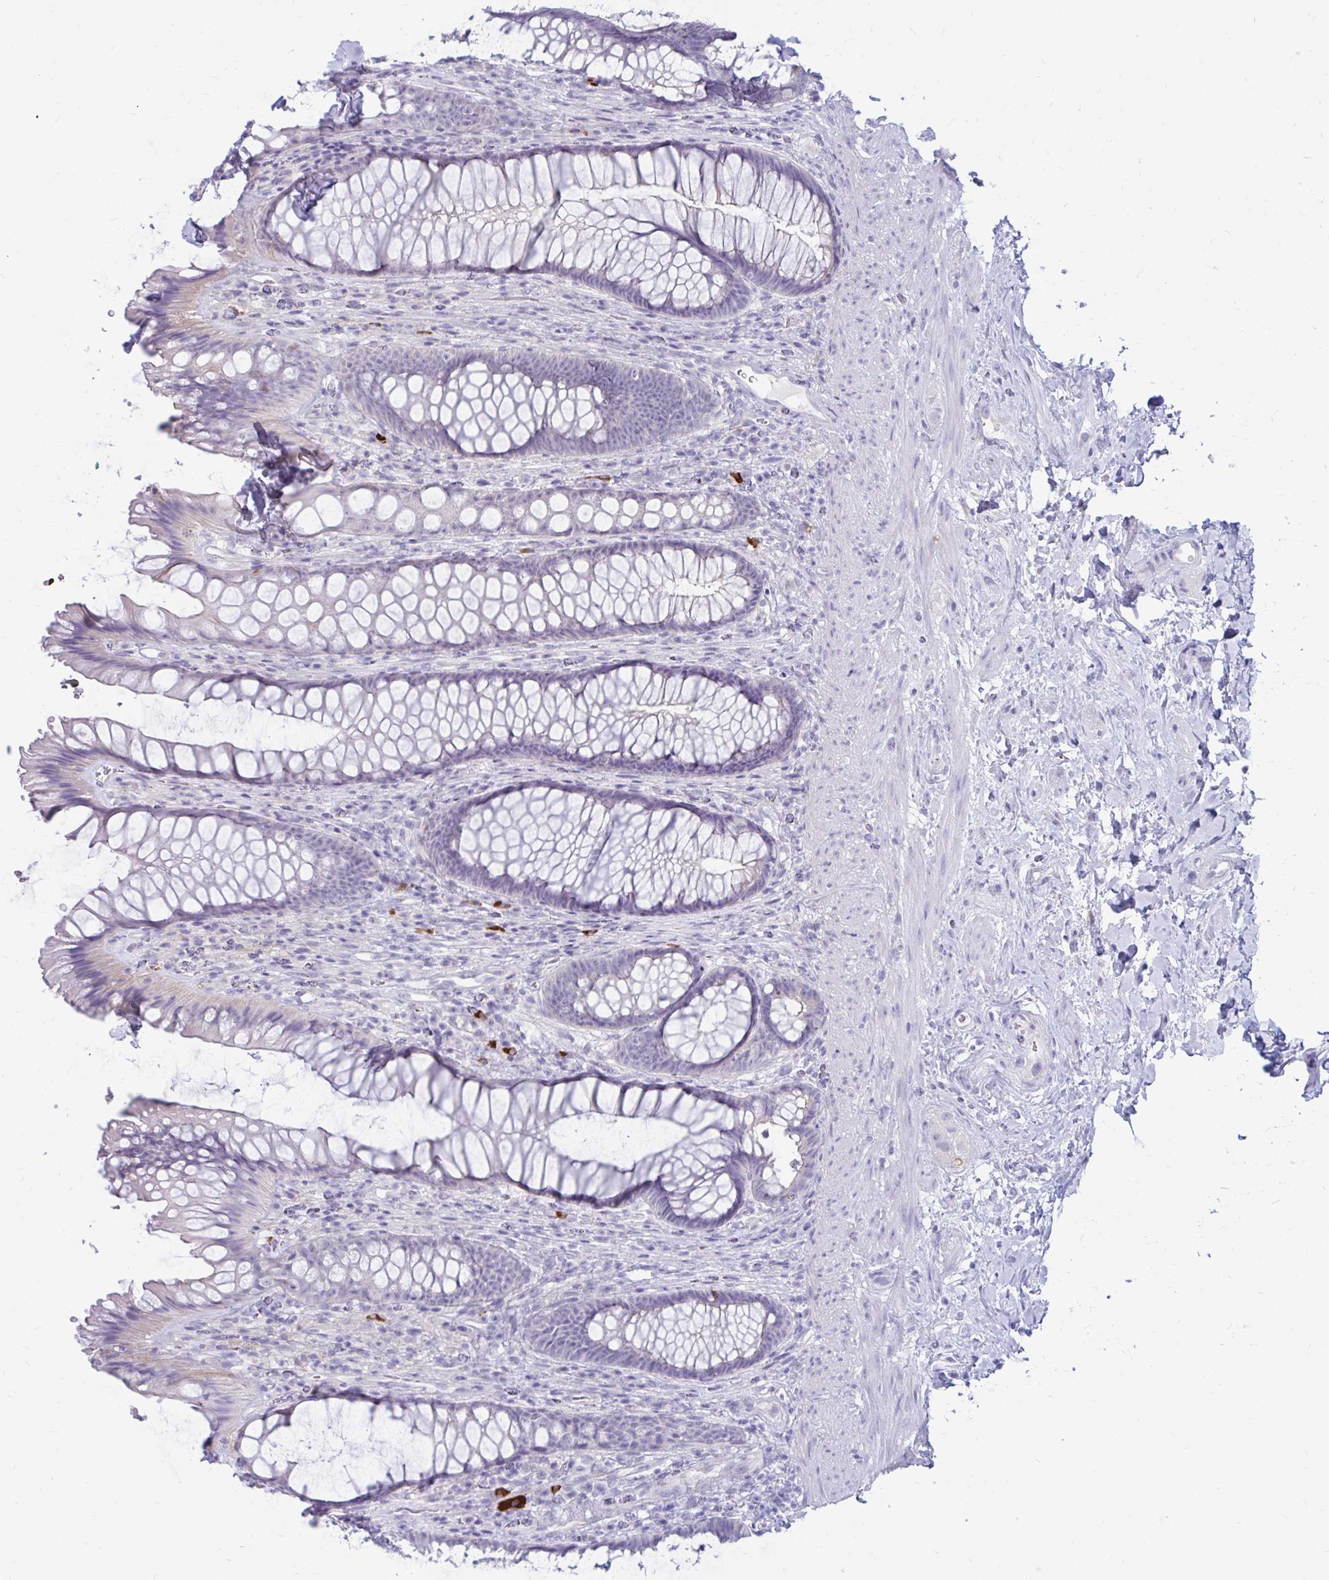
{"staining": {"intensity": "negative", "quantity": "none", "location": "none"}, "tissue": "rectum", "cell_type": "Glandular cells", "image_type": "normal", "snomed": [{"axis": "morphology", "description": "Normal tissue, NOS"}, {"axis": "topography", "description": "Rectum"}], "caption": "IHC photomicrograph of benign rectum stained for a protein (brown), which displays no positivity in glandular cells. (DAB immunohistochemistry (IHC) visualized using brightfield microscopy, high magnification).", "gene": "IGSF5", "patient": {"sex": "male", "age": 53}}